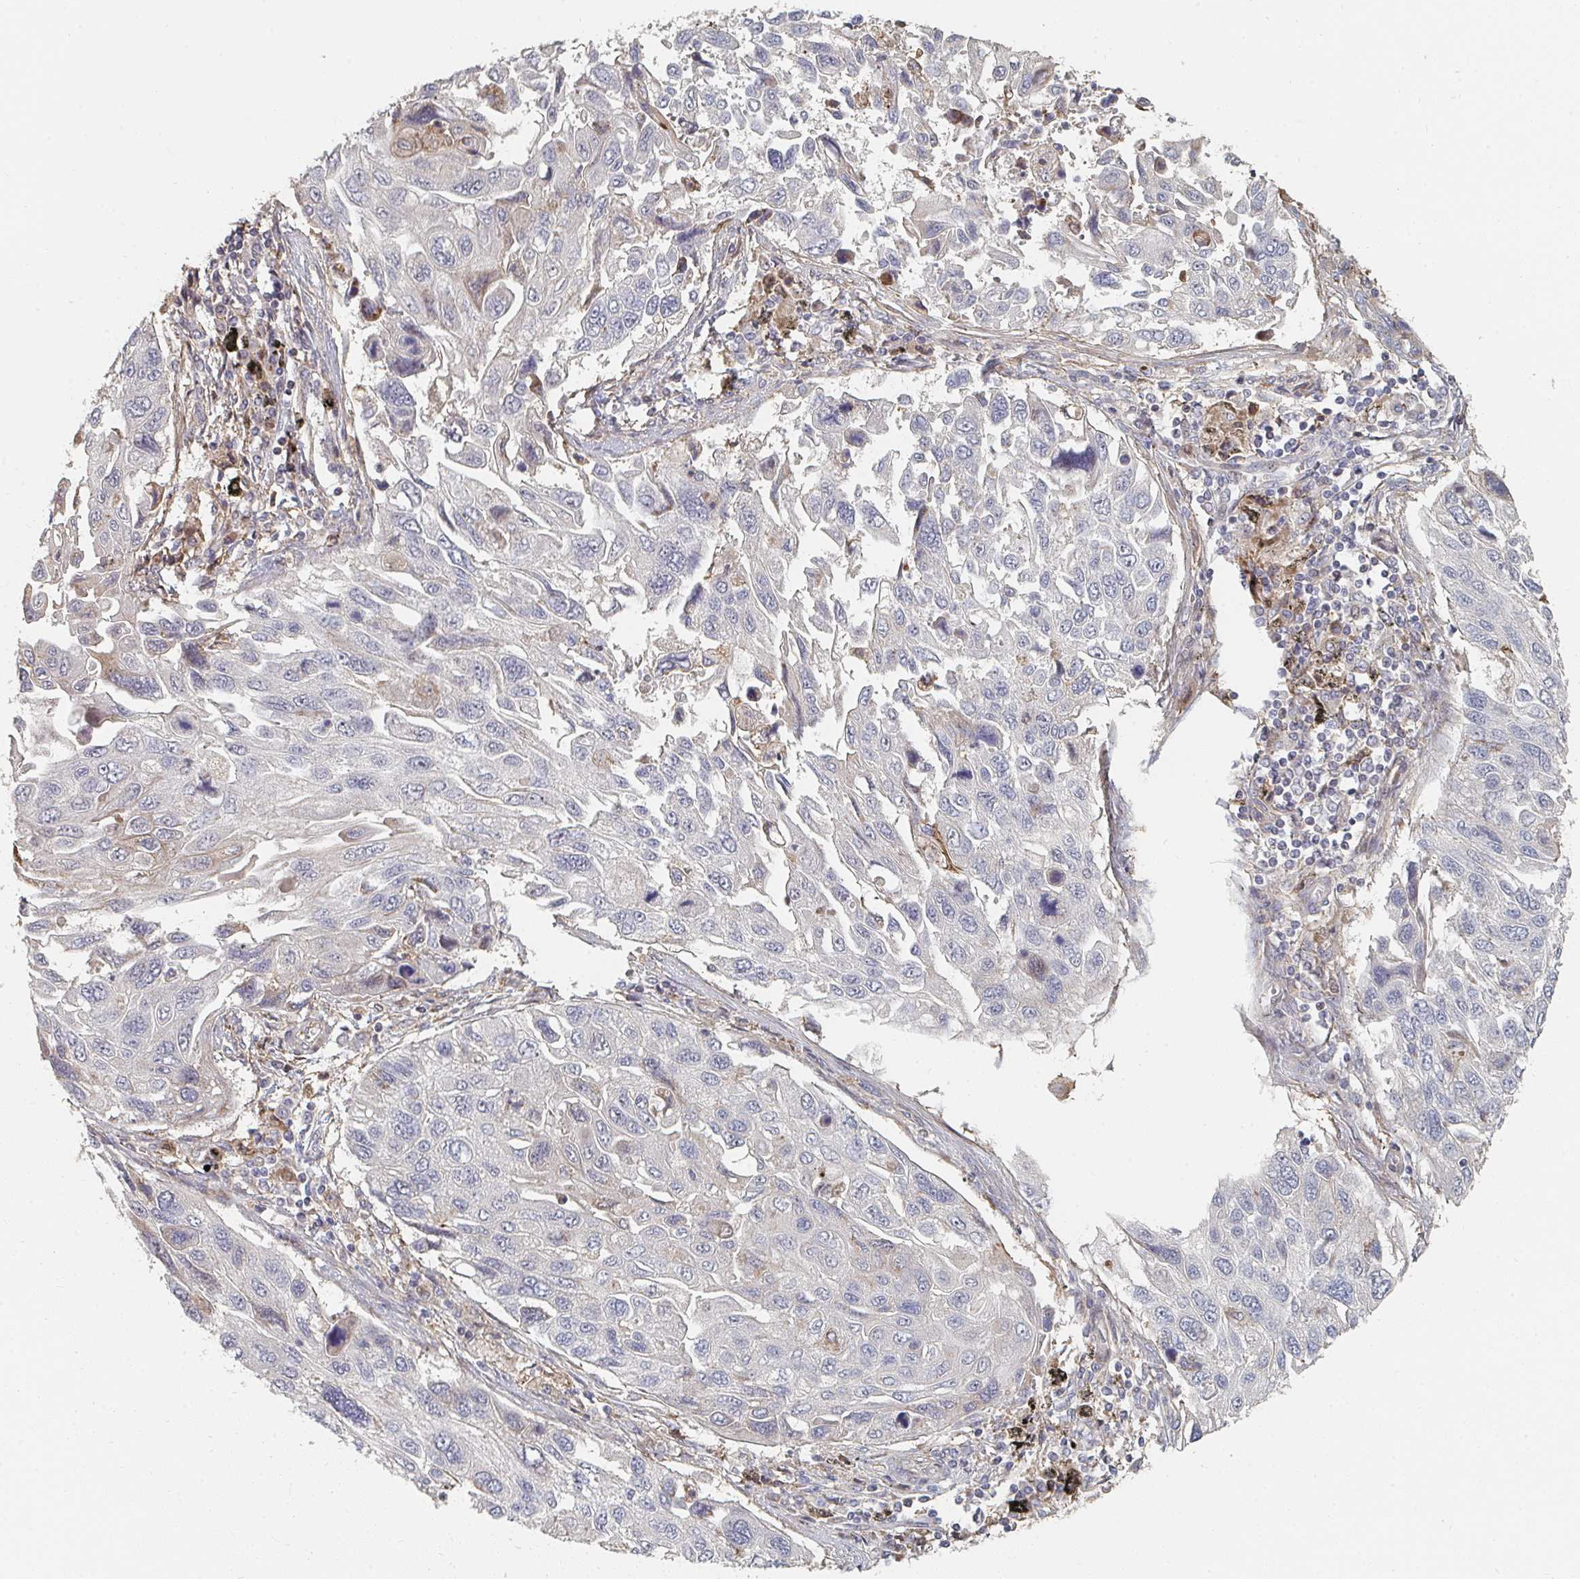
{"staining": {"intensity": "negative", "quantity": "none", "location": "none"}, "tissue": "lung cancer", "cell_type": "Tumor cells", "image_type": "cancer", "snomed": [{"axis": "morphology", "description": "Squamous cell carcinoma, NOS"}, {"axis": "topography", "description": "Lung"}], "caption": "Photomicrograph shows no protein staining in tumor cells of lung cancer (squamous cell carcinoma) tissue.", "gene": "PTEN", "patient": {"sex": "male", "age": 62}}